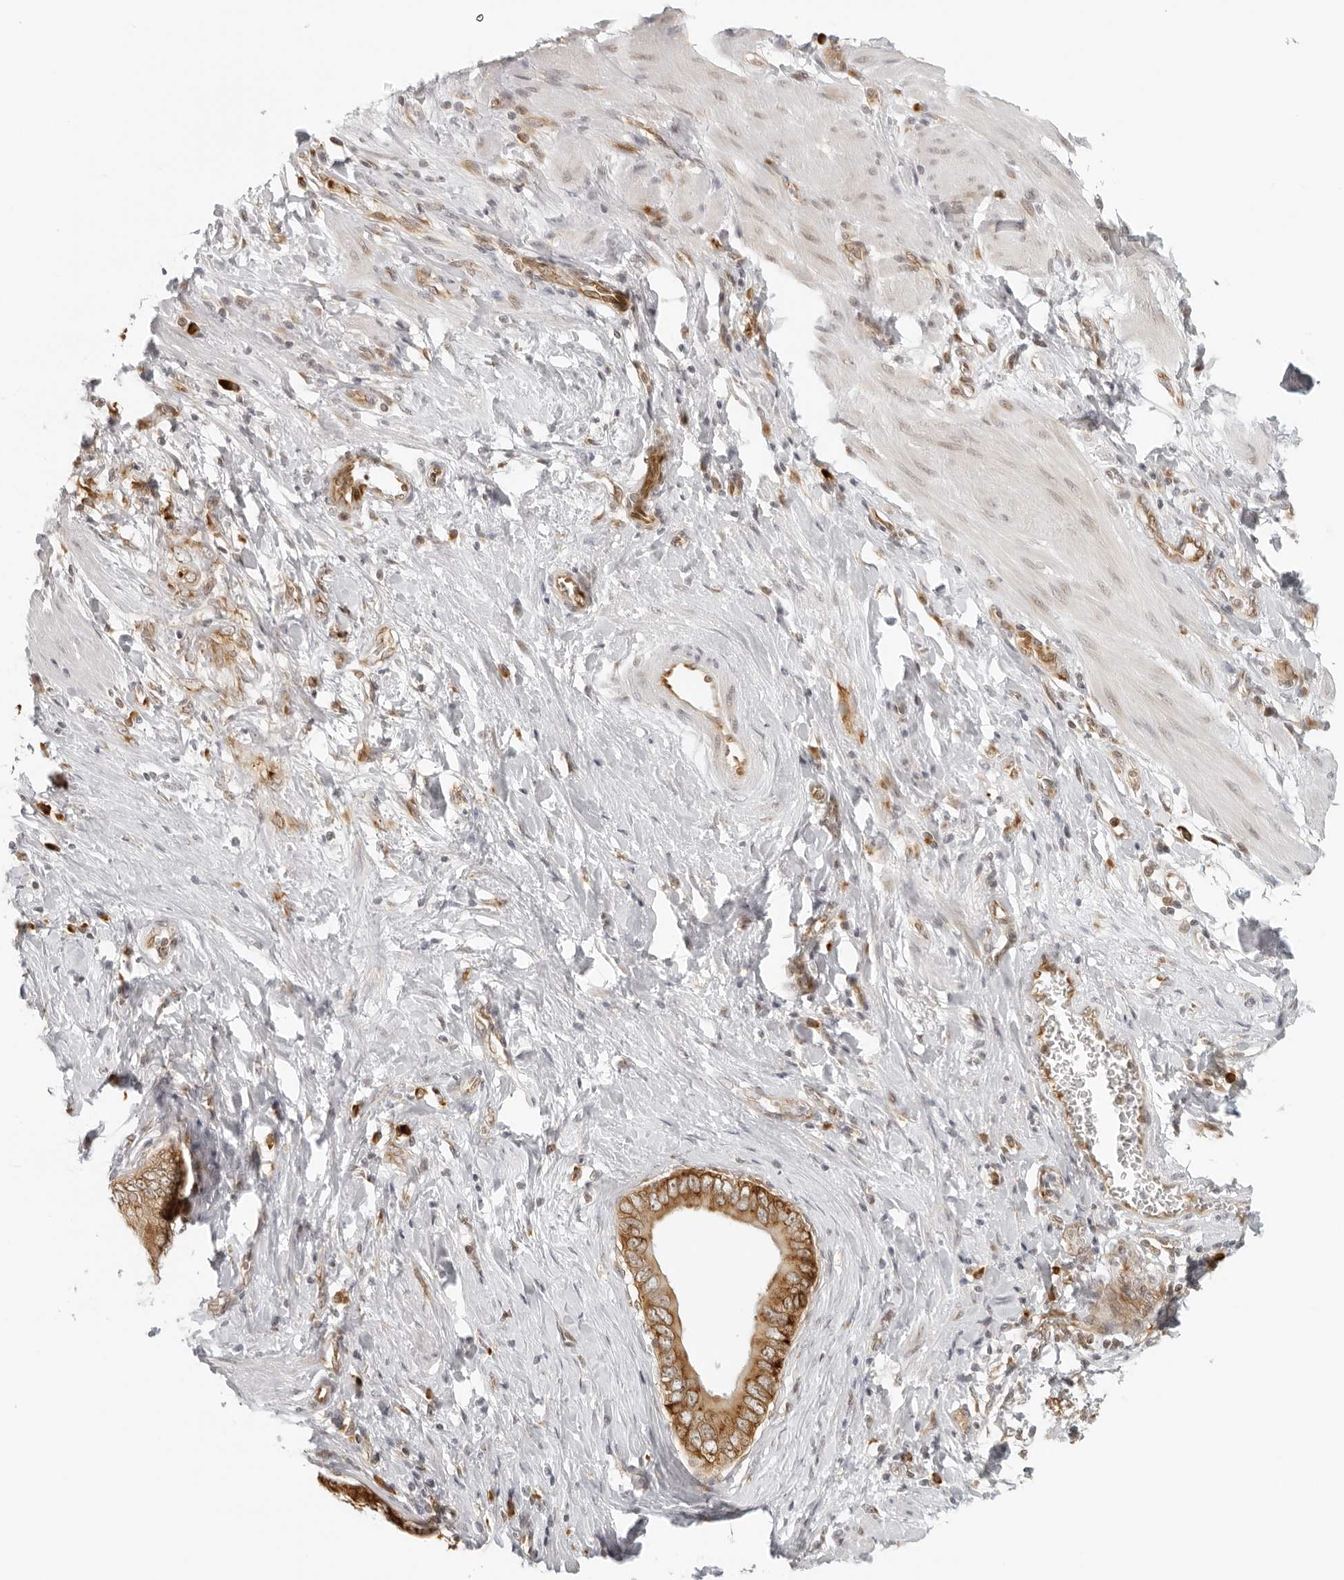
{"staining": {"intensity": "moderate", "quantity": ">75%", "location": "cytoplasmic/membranous"}, "tissue": "pancreatic cancer", "cell_type": "Tumor cells", "image_type": "cancer", "snomed": [{"axis": "morphology", "description": "Normal tissue, NOS"}, {"axis": "topography", "description": "Lymph node"}], "caption": "IHC image of neoplastic tissue: pancreatic cancer stained using IHC displays medium levels of moderate protein expression localized specifically in the cytoplasmic/membranous of tumor cells, appearing as a cytoplasmic/membranous brown color.", "gene": "EIF4G1", "patient": {"sex": "male", "age": 50}}